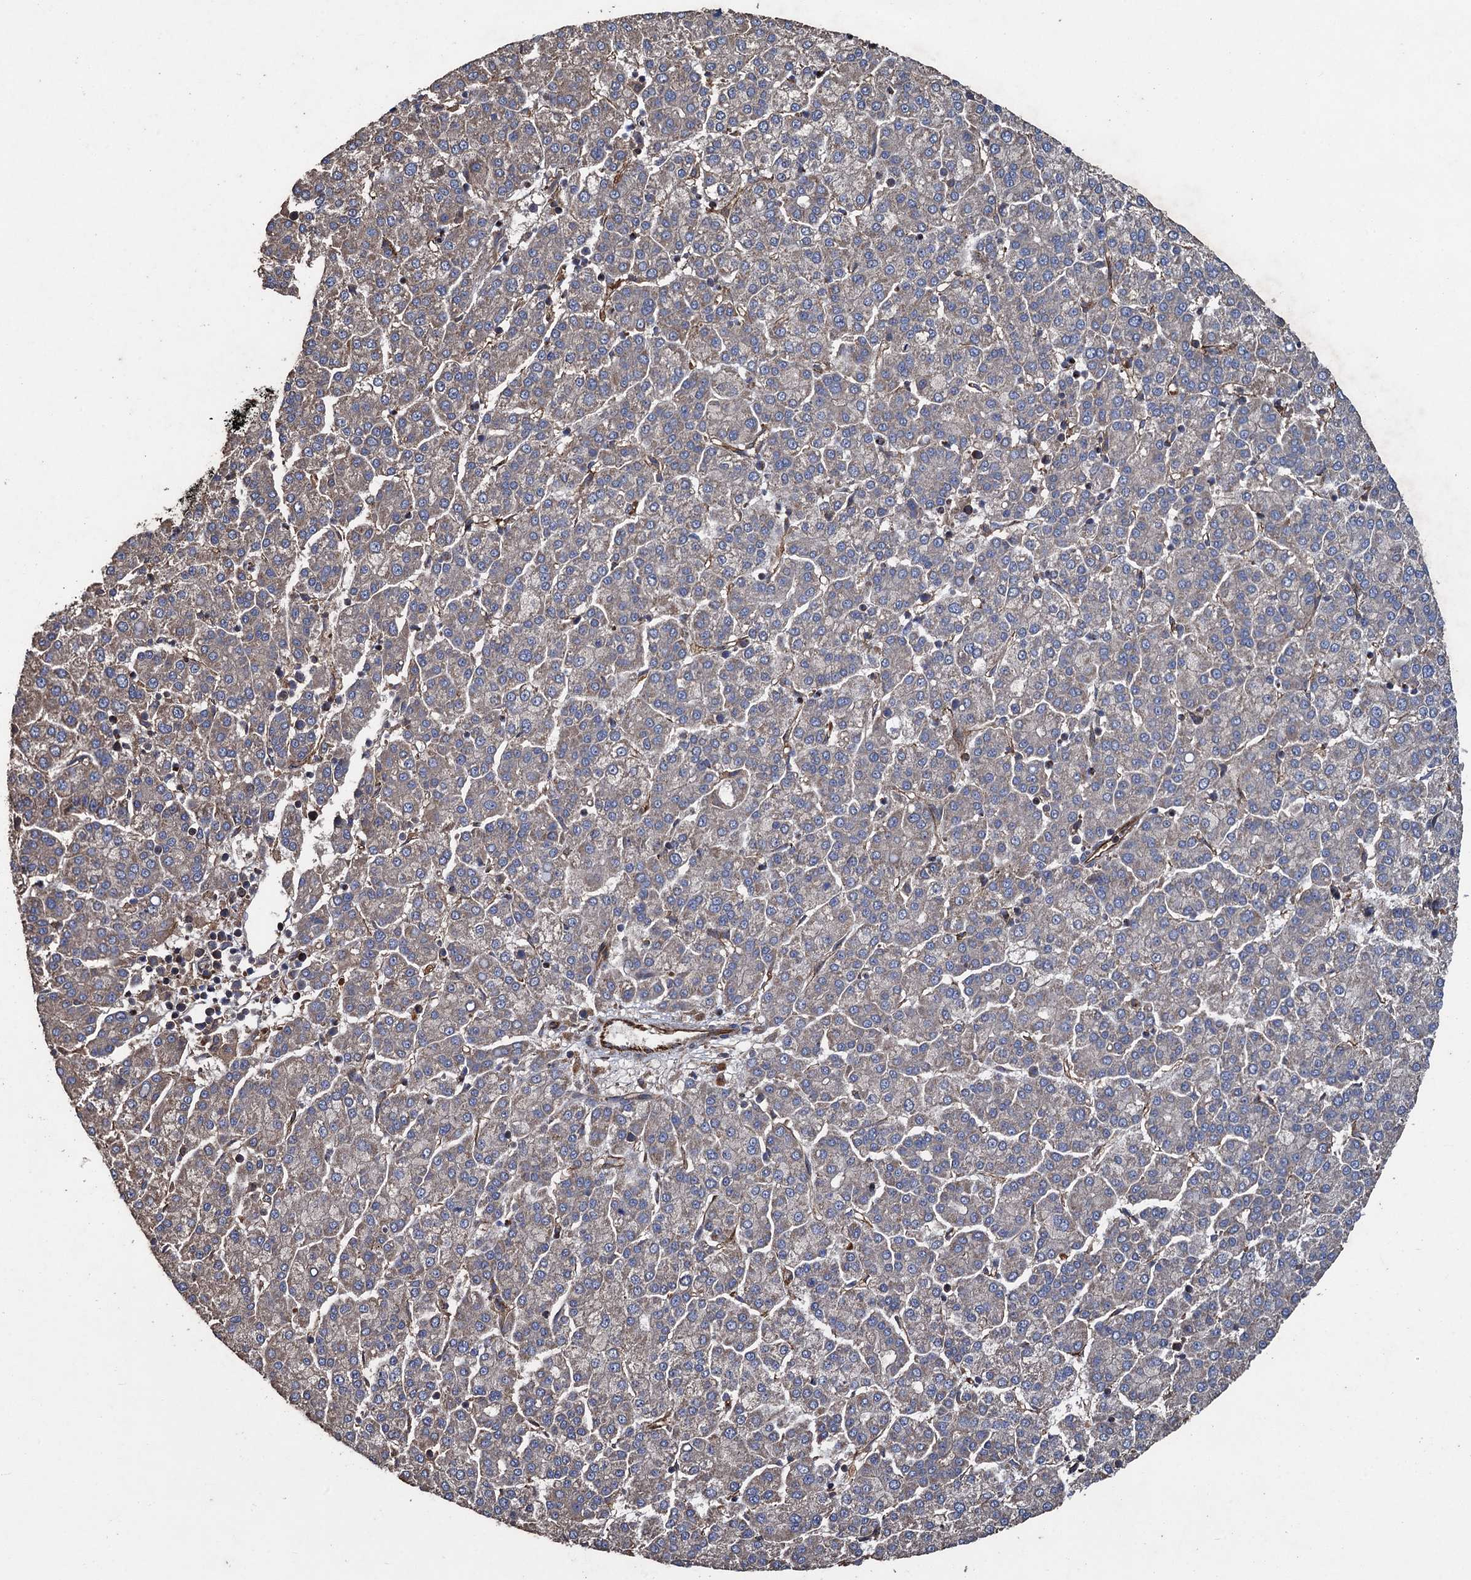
{"staining": {"intensity": "negative", "quantity": "none", "location": "none"}, "tissue": "liver cancer", "cell_type": "Tumor cells", "image_type": "cancer", "snomed": [{"axis": "morphology", "description": "Carcinoma, Hepatocellular, NOS"}, {"axis": "topography", "description": "Liver"}], "caption": "Protein analysis of hepatocellular carcinoma (liver) shows no significant staining in tumor cells. (DAB immunohistochemistry (IHC), high magnification).", "gene": "TXNDC11", "patient": {"sex": "female", "age": 58}}